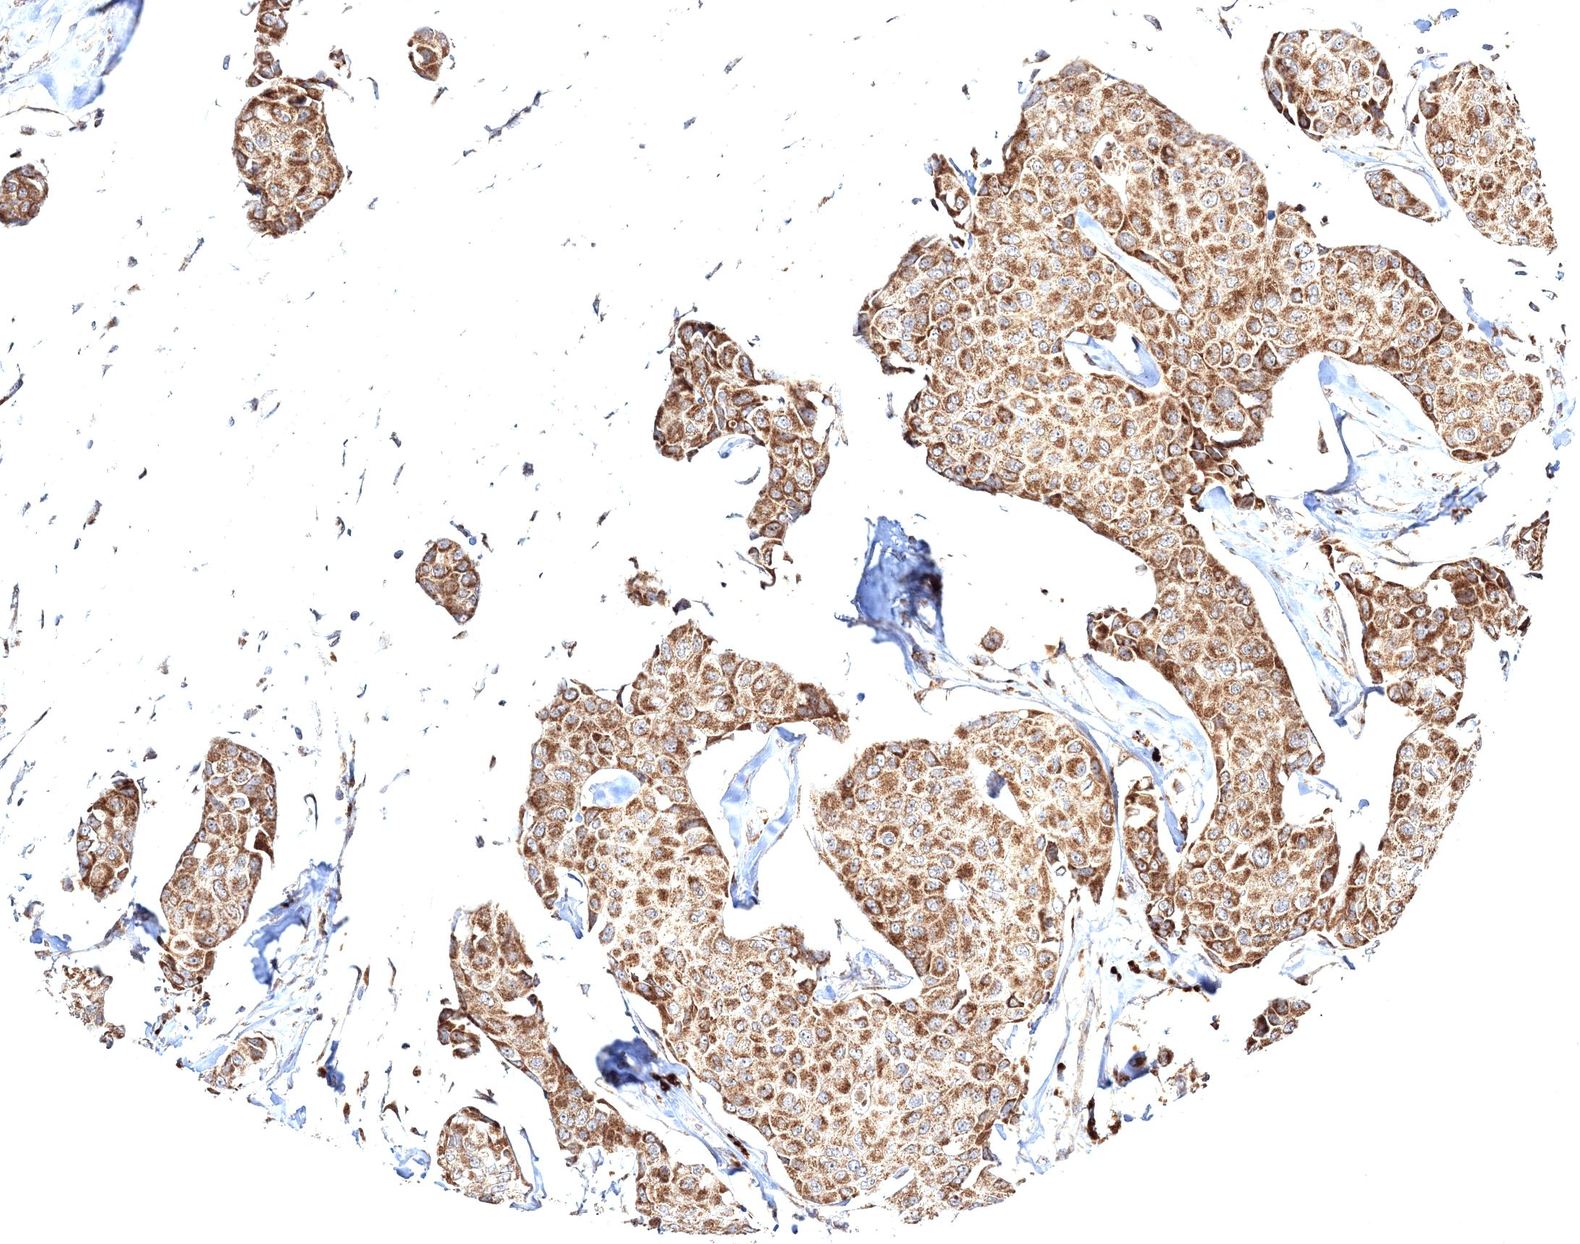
{"staining": {"intensity": "moderate", "quantity": ">75%", "location": "cytoplasmic/membranous"}, "tissue": "breast cancer", "cell_type": "Tumor cells", "image_type": "cancer", "snomed": [{"axis": "morphology", "description": "Duct carcinoma"}, {"axis": "topography", "description": "Breast"}], "caption": "Breast intraductal carcinoma tissue shows moderate cytoplasmic/membranous expression in about >75% of tumor cells, visualized by immunohistochemistry.", "gene": "PEX13", "patient": {"sex": "female", "age": 80}}